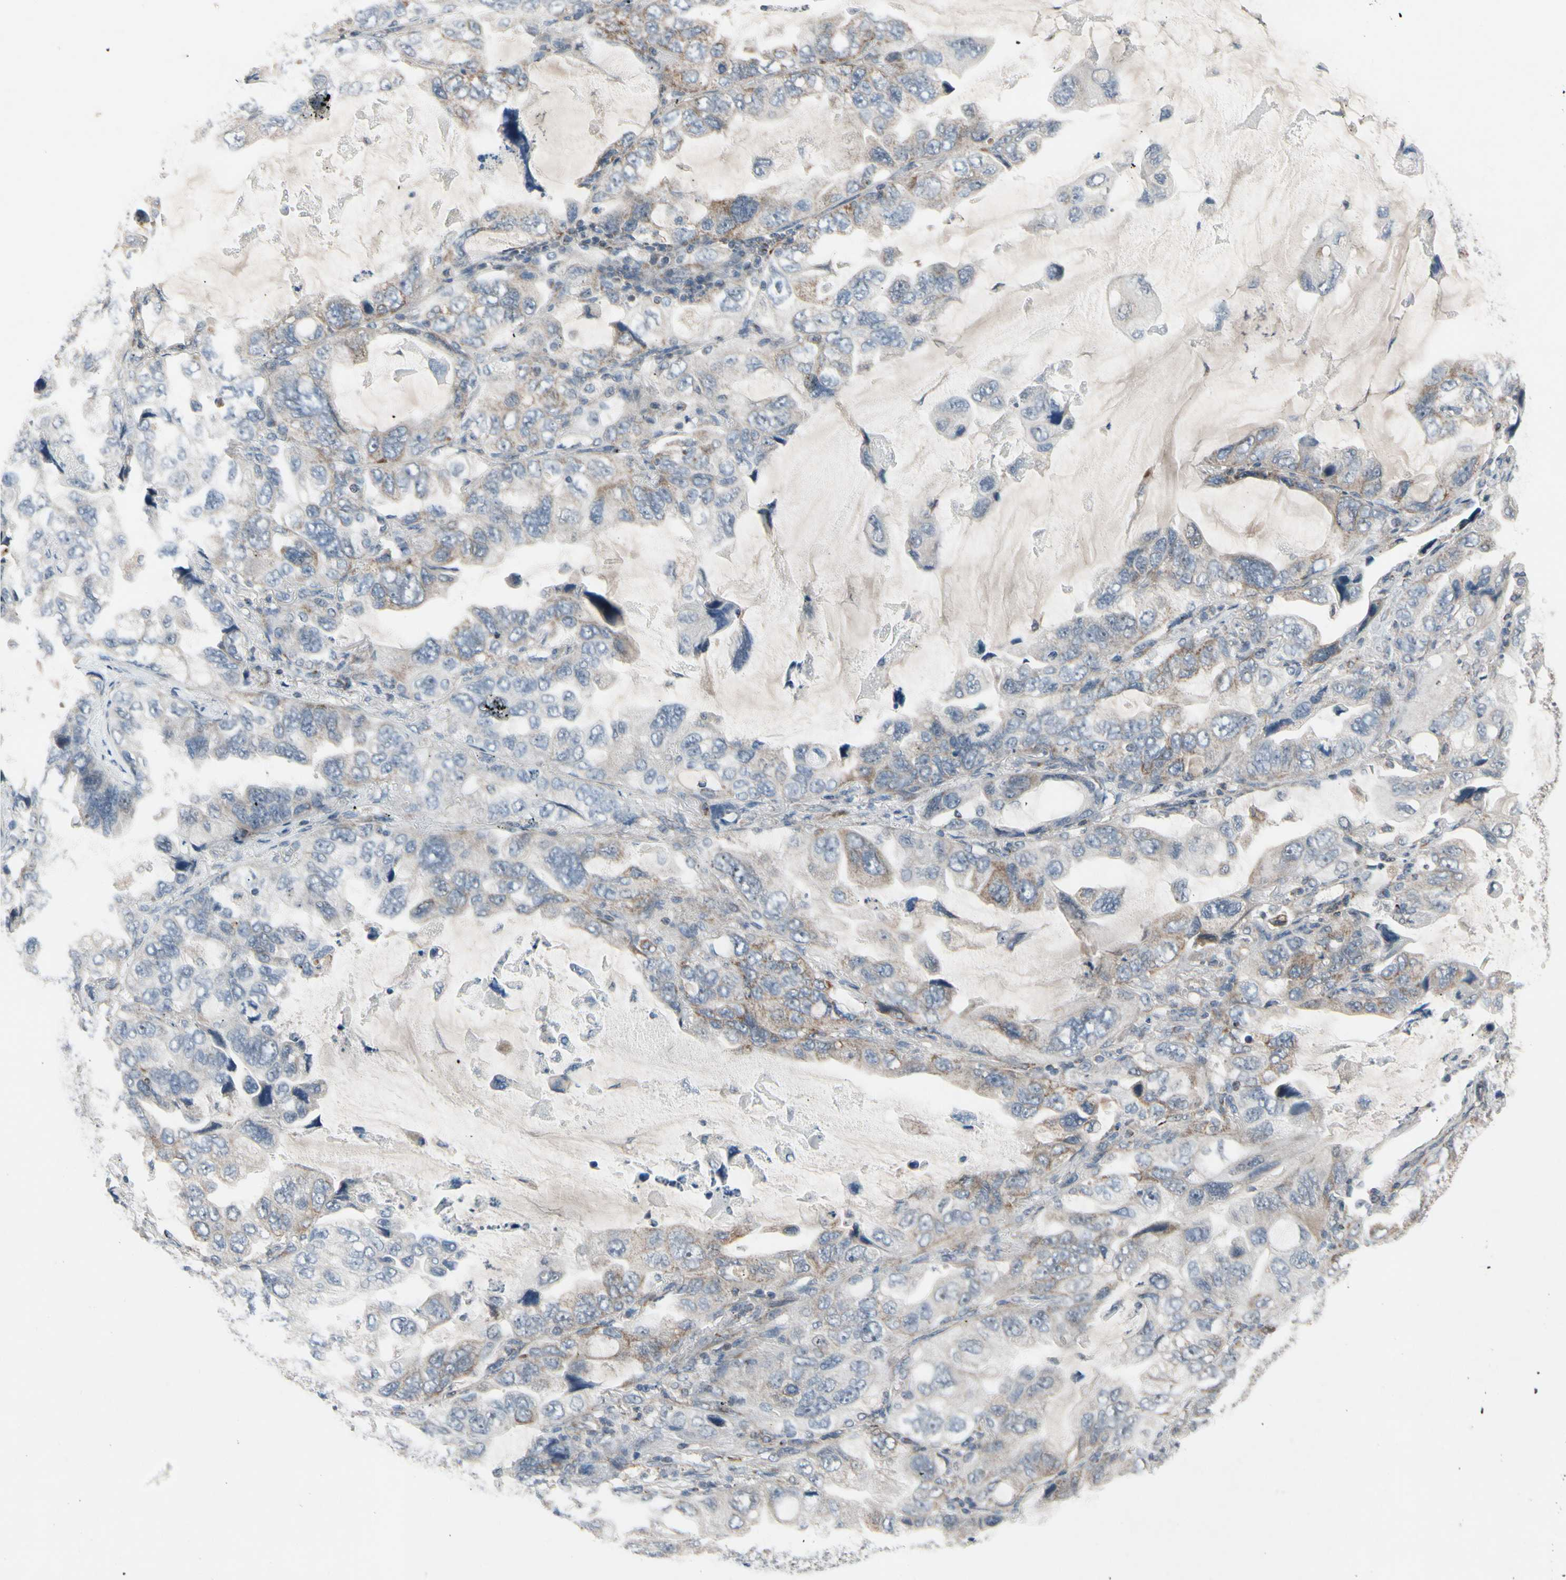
{"staining": {"intensity": "weak", "quantity": ">75%", "location": "cytoplasmic/membranous"}, "tissue": "lung cancer", "cell_type": "Tumor cells", "image_type": "cancer", "snomed": [{"axis": "morphology", "description": "Squamous cell carcinoma, NOS"}, {"axis": "topography", "description": "Lung"}], "caption": "Weak cytoplasmic/membranous positivity is seen in about >75% of tumor cells in lung squamous cell carcinoma. (Stains: DAB in brown, nuclei in blue, Microscopy: brightfield microscopy at high magnification).", "gene": "CPT1A", "patient": {"sex": "female", "age": 73}}